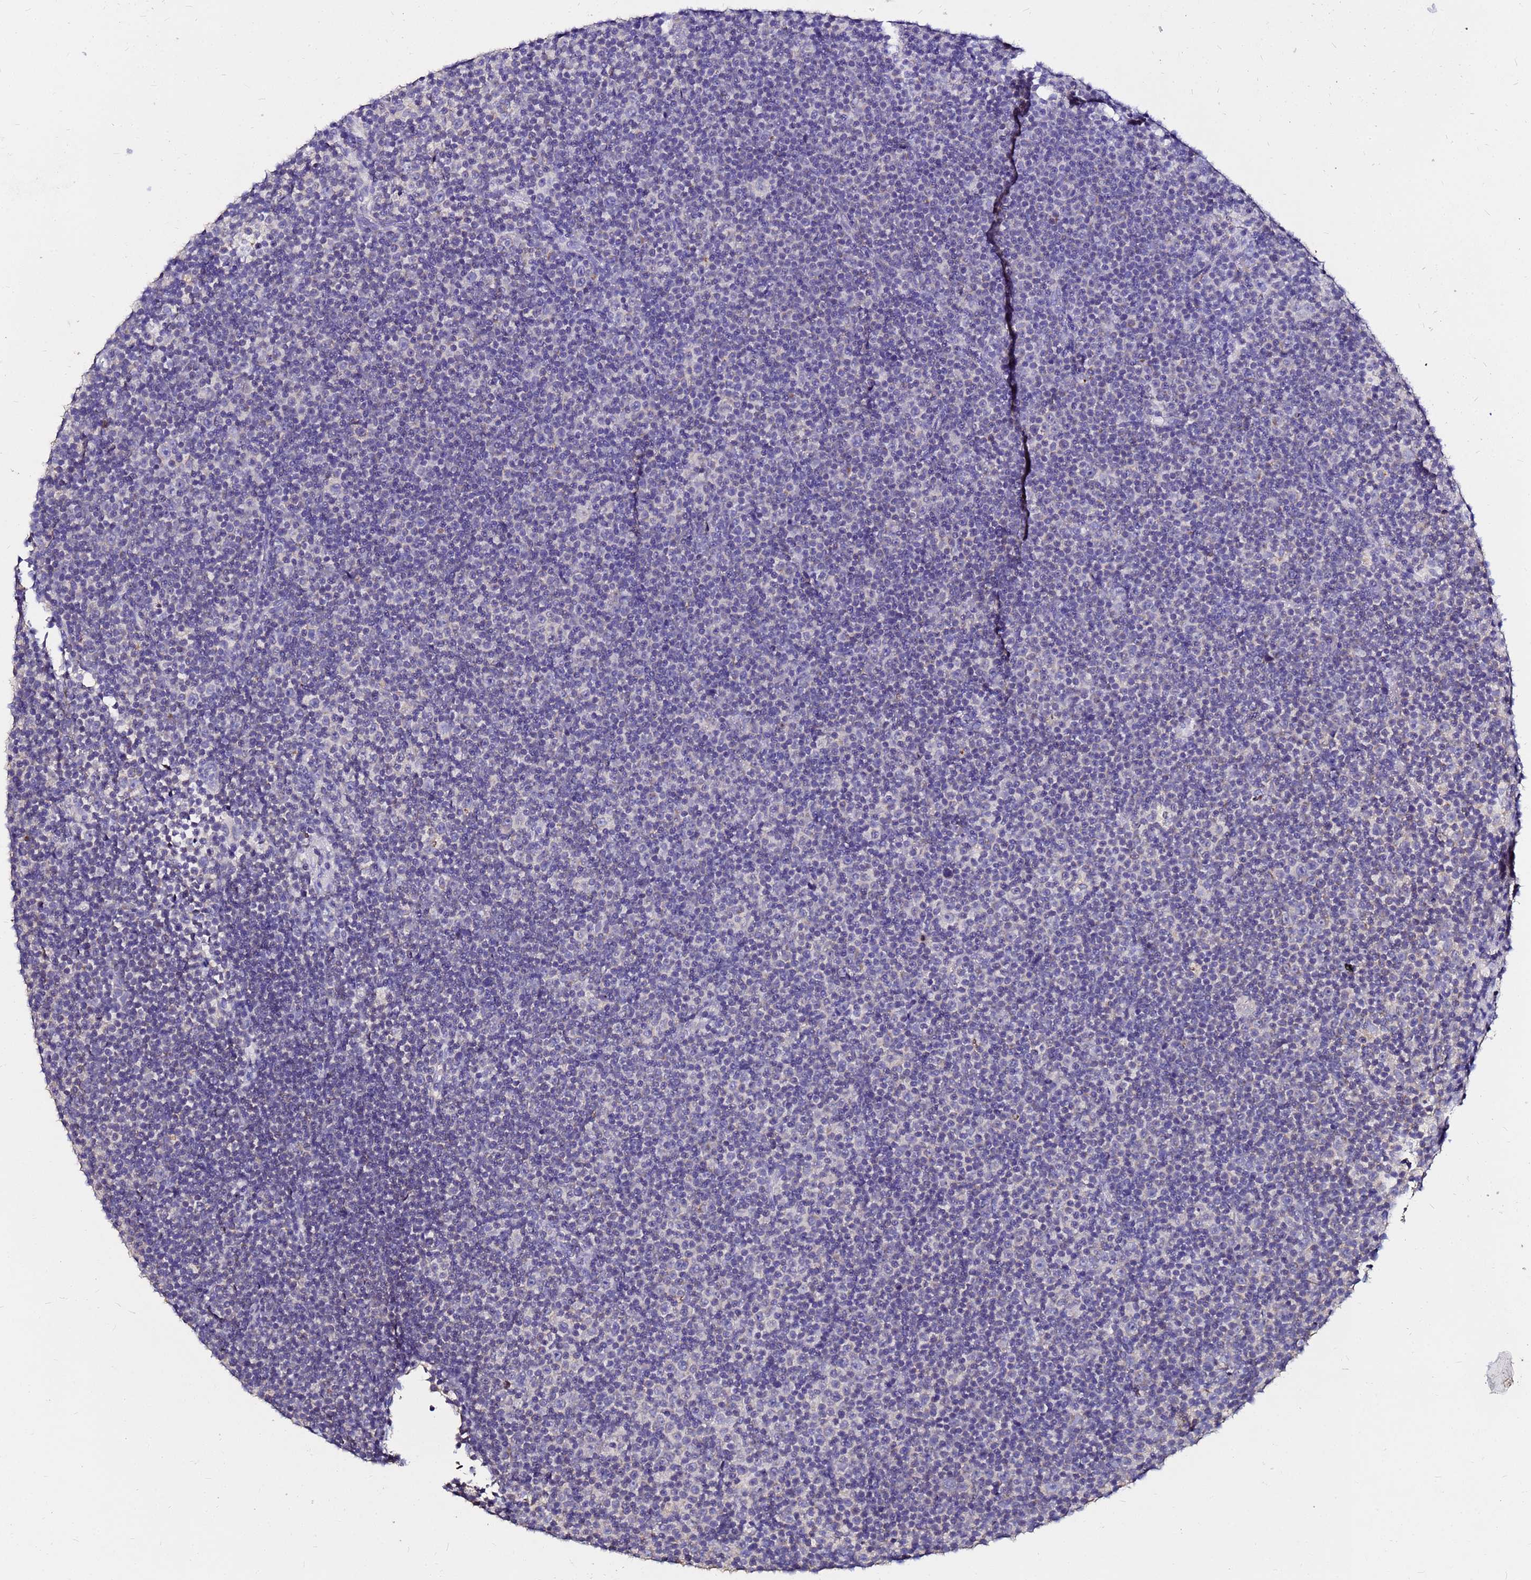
{"staining": {"intensity": "negative", "quantity": "none", "location": "none"}, "tissue": "lymphoma", "cell_type": "Tumor cells", "image_type": "cancer", "snomed": [{"axis": "morphology", "description": "Malignant lymphoma, non-Hodgkin's type, Low grade"}, {"axis": "topography", "description": "Lymph node"}], "caption": "The immunohistochemistry (IHC) micrograph has no significant staining in tumor cells of low-grade malignant lymphoma, non-Hodgkin's type tissue.", "gene": "FAM183A", "patient": {"sex": "female", "age": 67}}